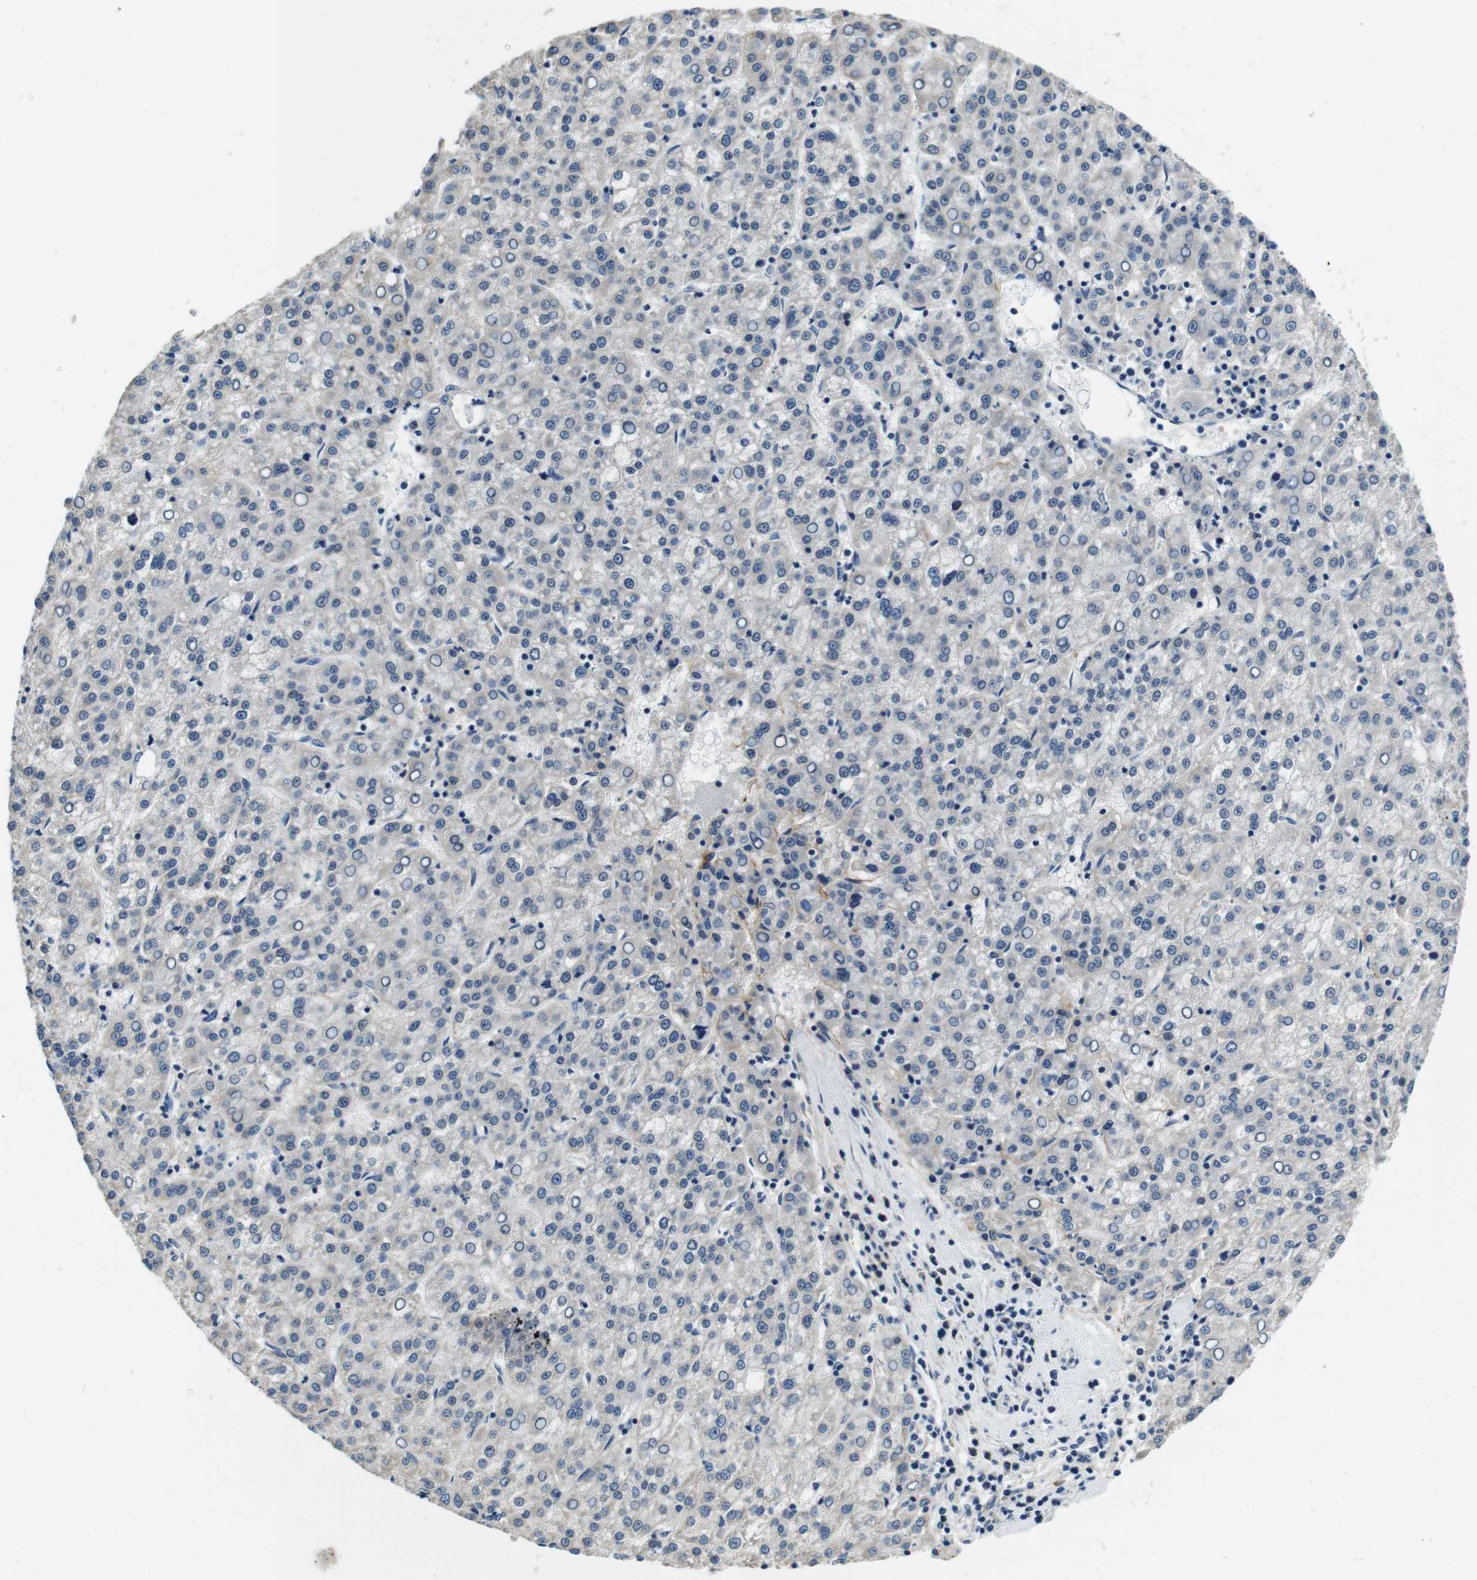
{"staining": {"intensity": "negative", "quantity": "none", "location": "none"}, "tissue": "liver cancer", "cell_type": "Tumor cells", "image_type": "cancer", "snomed": [{"axis": "morphology", "description": "Carcinoma, Hepatocellular, NOS"}, {"axis": "topography", "description": "Liver"}], "caption": "Hepatocellular carcinoma (liver) stained for a protein using immunohistochemistry displays no staining tumor cells.", "gene": "DTNA", "patient": {"sex": "female", "age": 58}}